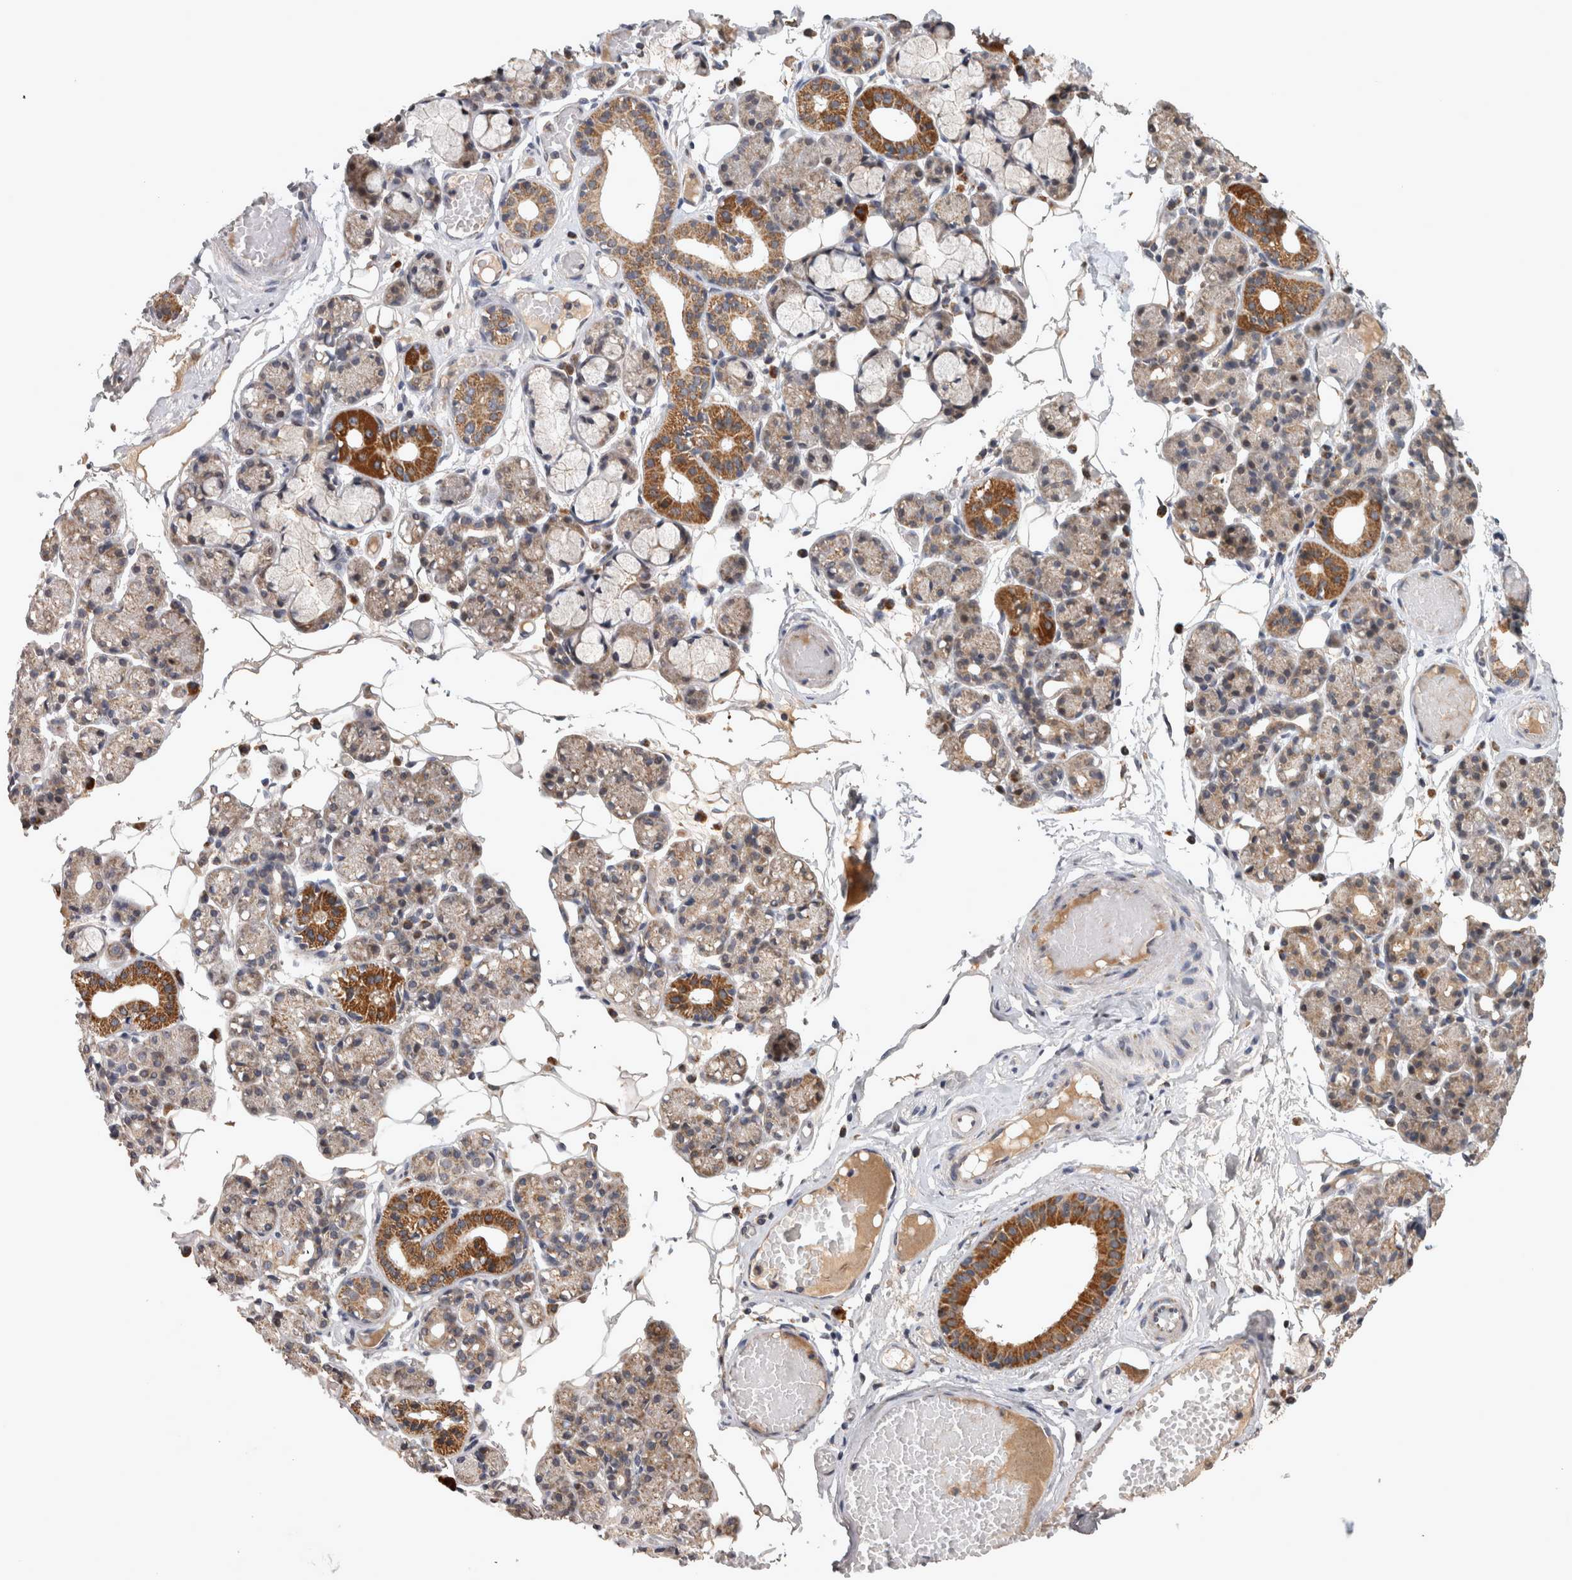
{"staining": {"intensity": "moderate", "quantity": "<25%", "location": "cytoplasmic/membranous"}, "tissue": "salivary gland", "cell_type": "Glandular cells", "image_type": "normal", "snomed": [{"axis": "morphology", "description": "Normal tissue, NOS"}, {"axis": "topography", "description": "Salivary gland"}], "caption": "A brown stain highlights moderate cytoplasmic/membranous expression of a protein in glandular cells of benign human salivary gland. Using DAB (3,3'-diaminobenzidine) (brown) and hematoxylin (blue) stains, captured at high magnification using brightfield microscopy.", "gene": "DBT", "patient": {"sex": "male", "age": 63}}